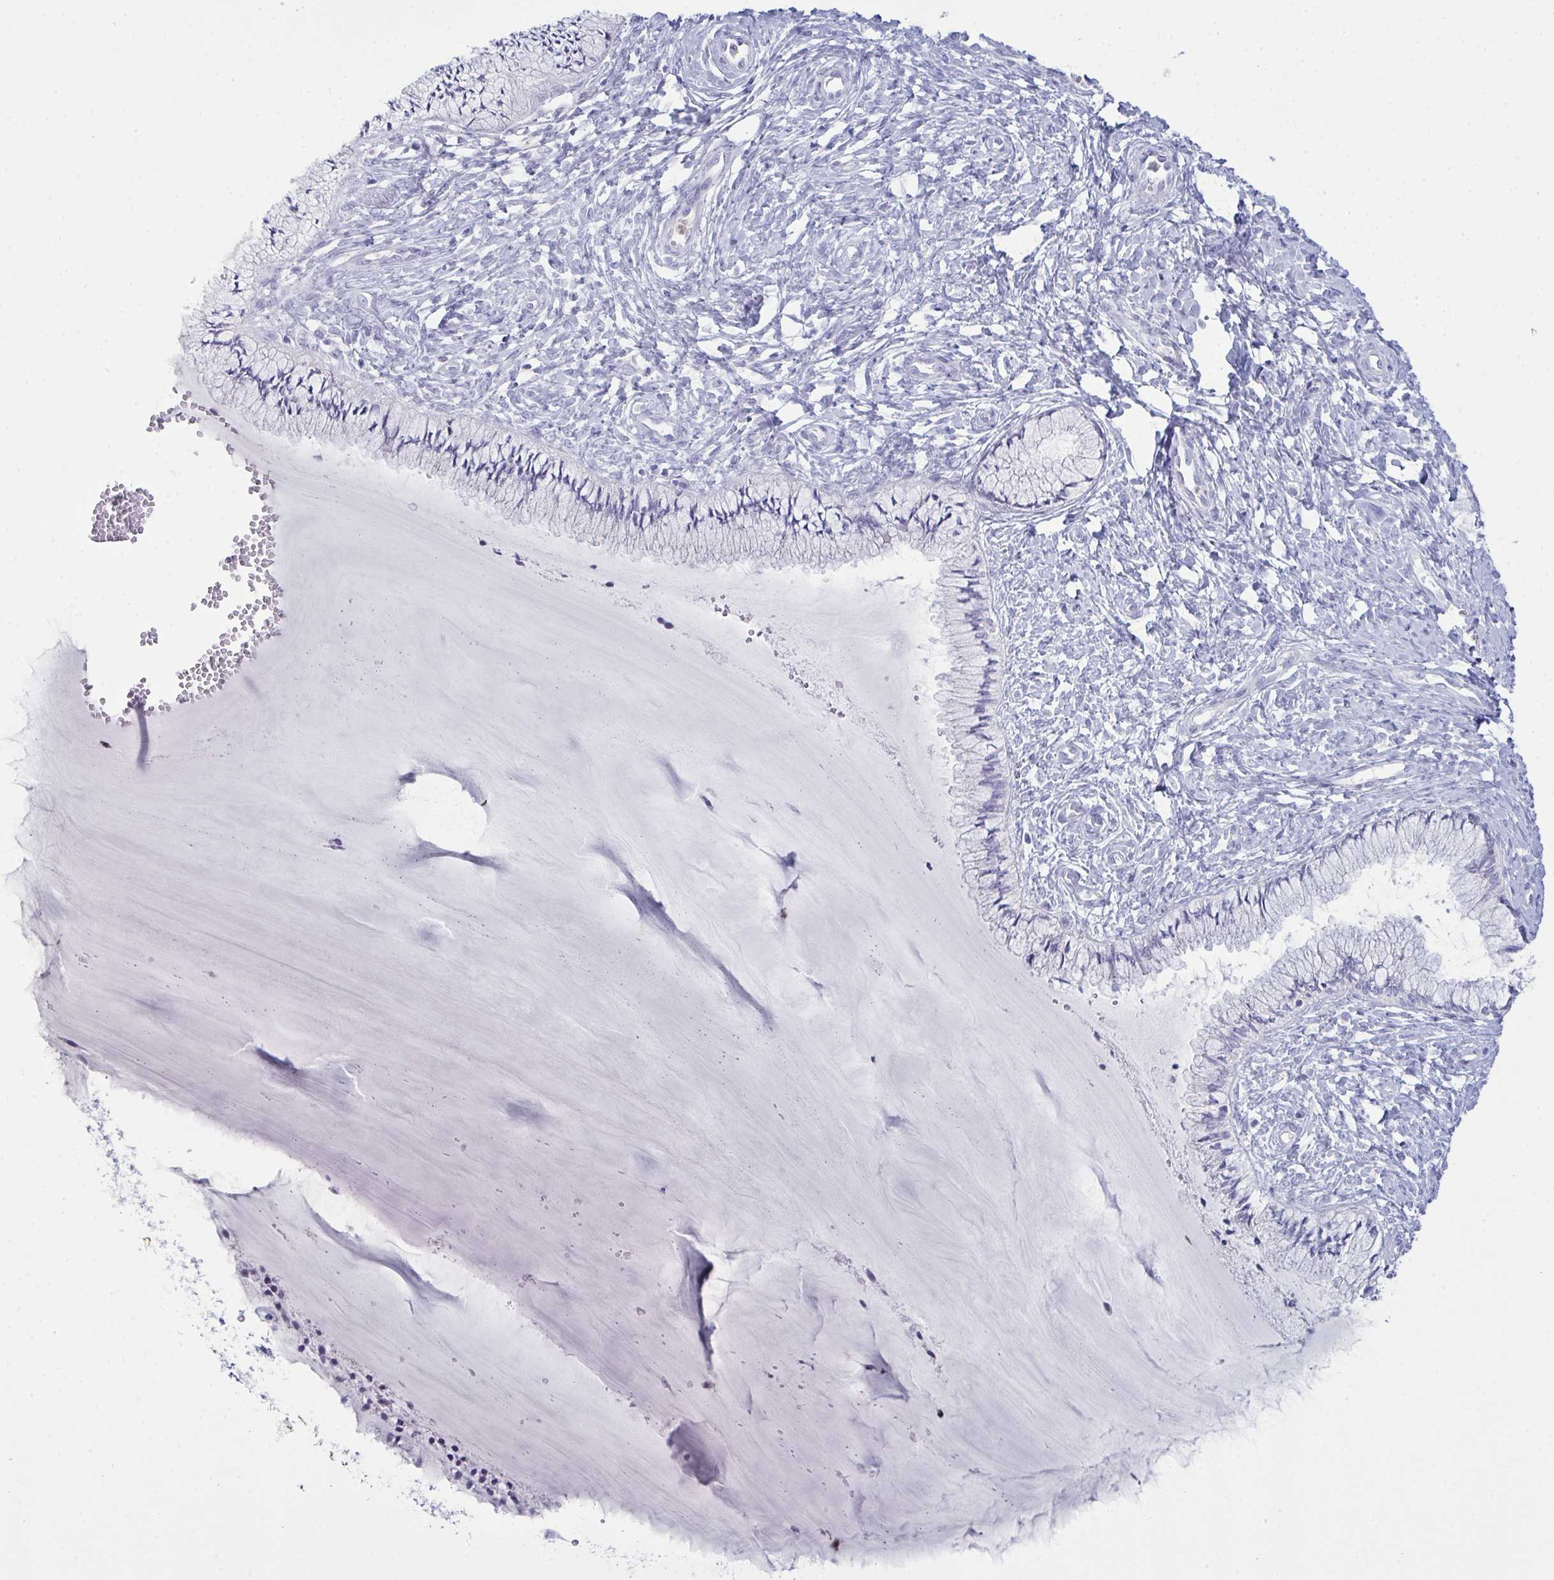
{"staining": {"intensity": "negative", "quantity": "none", "location": "none"}, "tissue": "cervix", "cell_type": "Glandular cells", "image_type": "normal", "snomed": [{"axis": "morphology", "description": "Normal tissue, NOS"}, {"axis": "topography", "description": "Cervix"}], "caption": "Cervix was stained to show a protein in brown. There is no significant expression in glandular cells. (Immunohistochemistry (ihc), brightfield microscopy, high magnification).", "gene": "SERPINB10", "patient": {"sex": "female", "age": 37}}